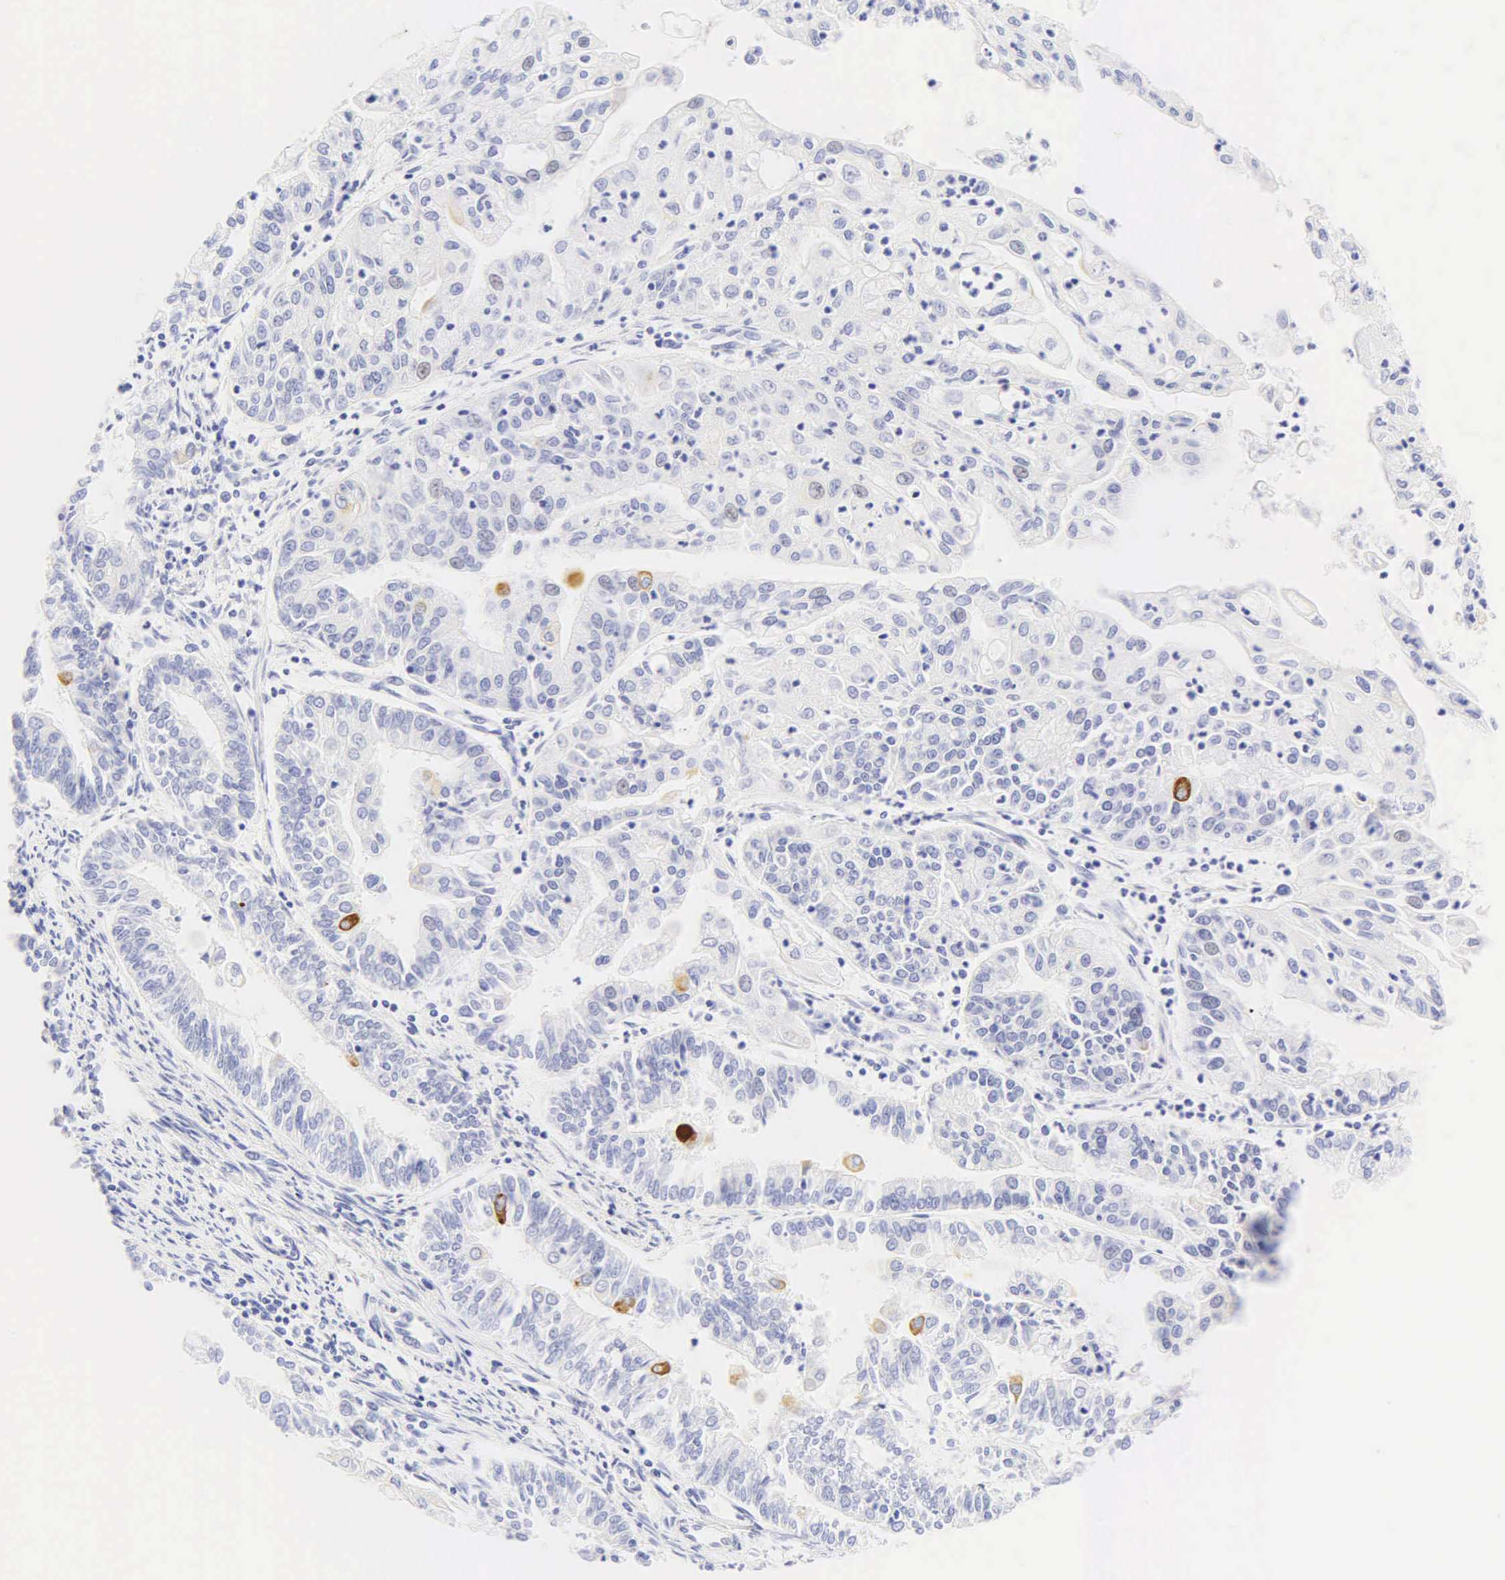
{"staining": {"intensity": "negative", "quantity": "none", "location": "none"}, "tissue": "endometrial cancer", "cell_type": "Tumor cells", "image_type": "cancer", "snomed": [{"axis": "morphology", "description": "Adenocarcinoma, NOS"}, {"axis": "topography", "description": "Endometrium"}], "caption": "IHC histopathology image of endometrial cancer (adenocarcinoma) stained for a protein (brown), which demonstrates no expression in tumor cells.", "gene": "KRT20", "patient": {"sex": "female", "age": 75}}